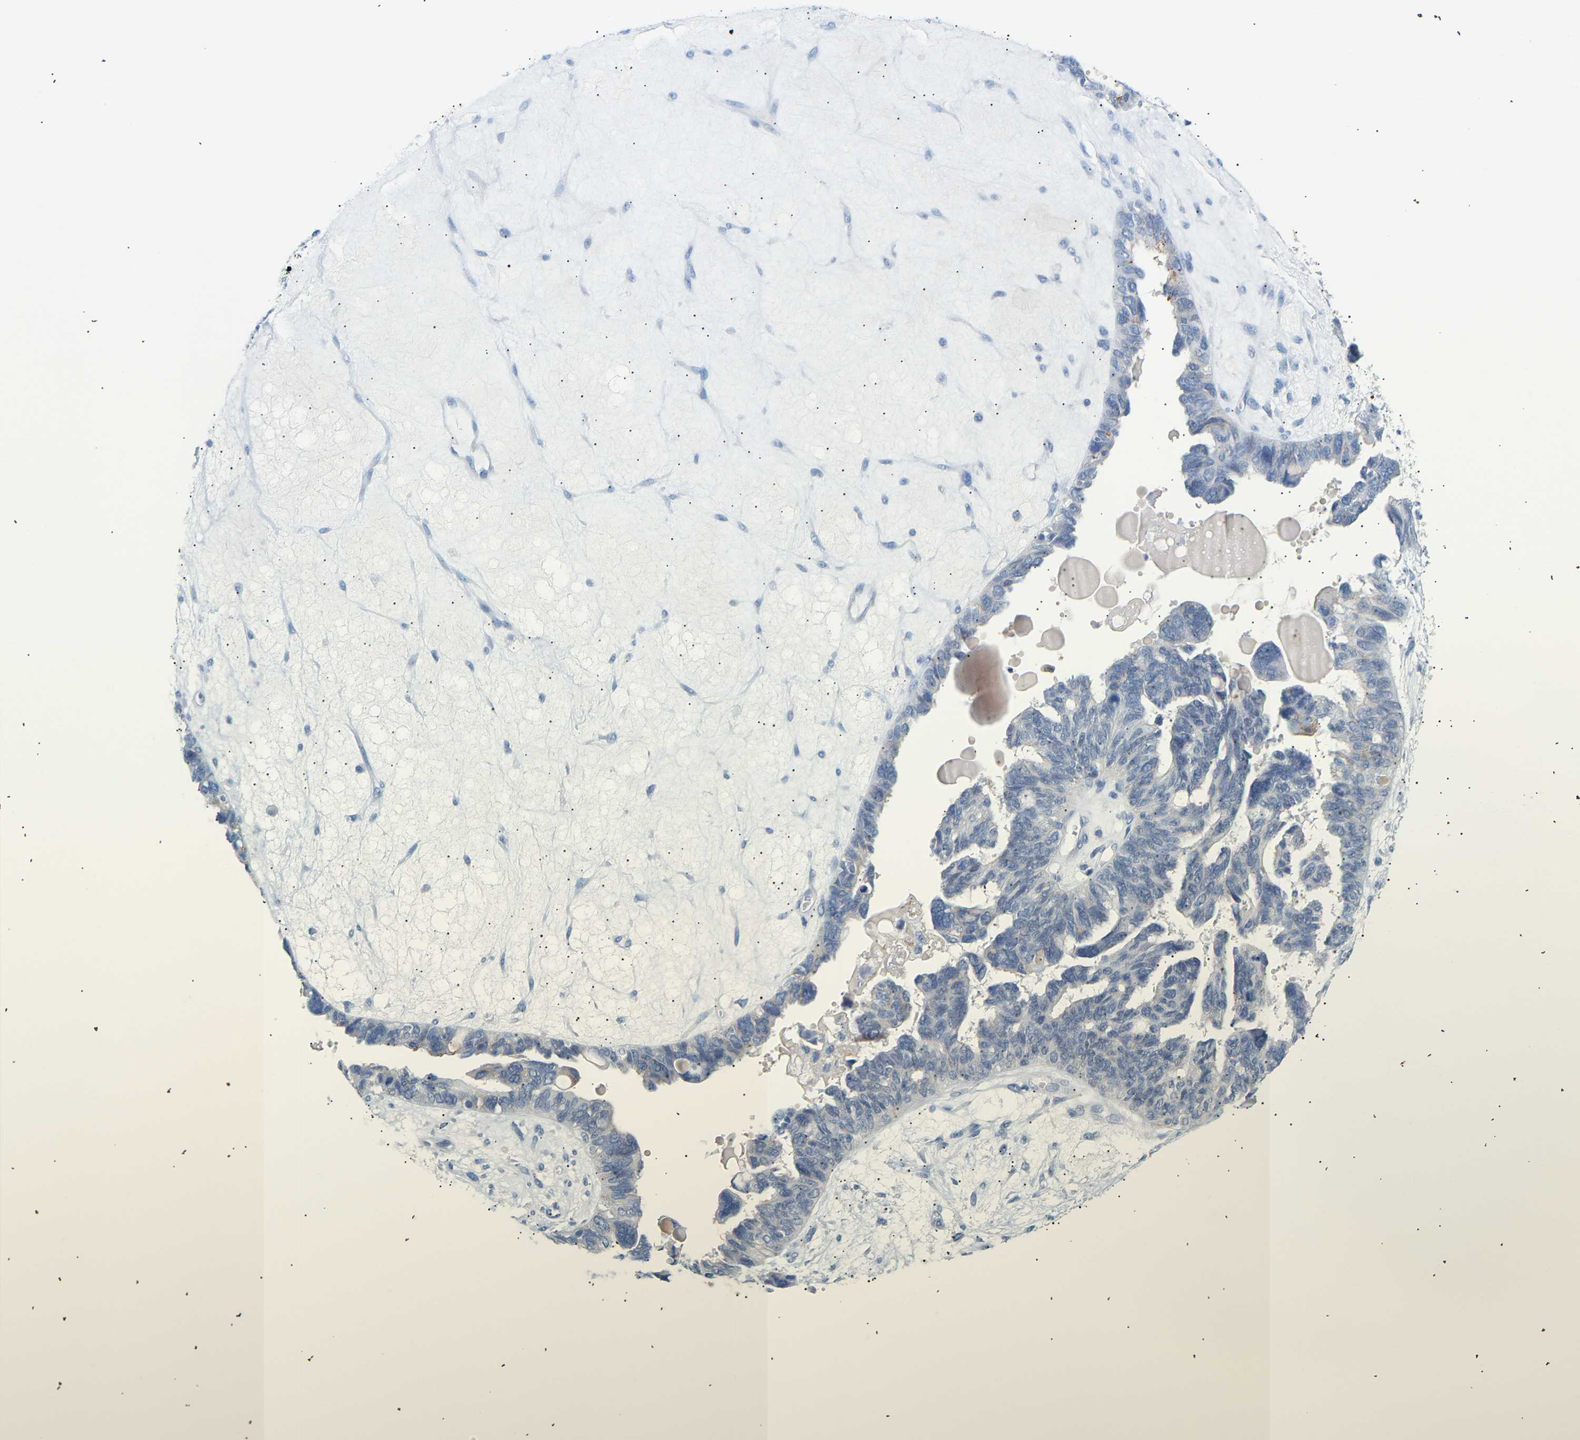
{"staining": {"intensity": "negative", "quantity": "none", "location": "none"}, "tissue": "ovarian cancer", "cell_type": "Tumor cells", "image_type": "cancer", "snomed": [{"axis": "morphology", "description": "Cystadenocarcinoma, serous, NOS"}, {"axis": "topography", "description": "Ovary"}], "caption": "IHC histopathology image of neoplastic tissue: serous cystadenocarcinoma (ovarian) stained with DAB (3,3'-diaminobenzidine) exhibits no significant protein staining in tumor cells. The staining is performed using DAB (3,3'-diaminobenzidine) brown chromogen with nuclei counter-stained in using hematoxylin.", "gene": "PEX1", "patient": {"sex": "female", "age": 79}}